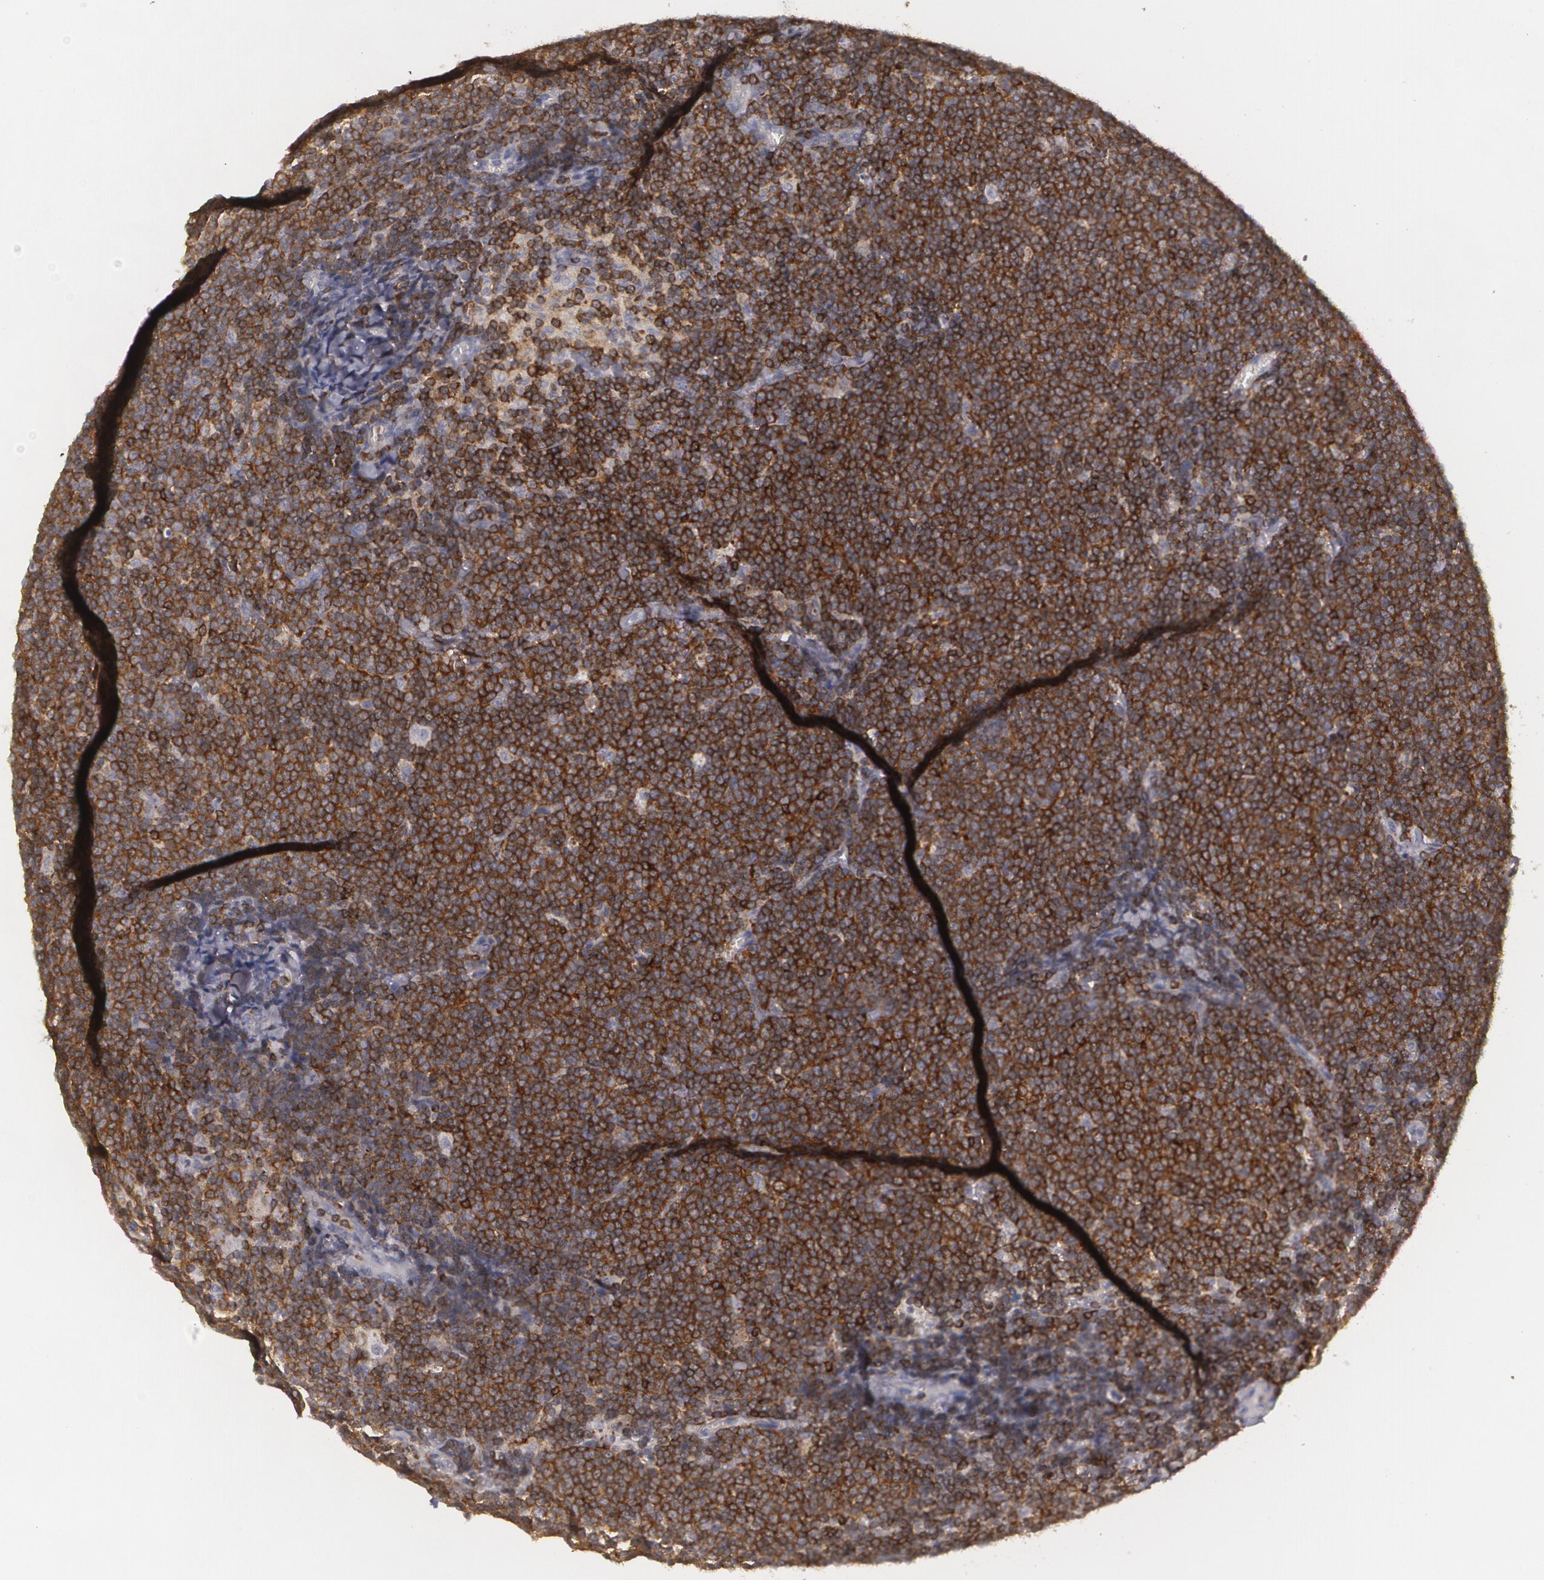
{"staining": {"intensity": "strong", "quantity": ">75%", "location": "cytoplasmic/membranous"}, "tissue": "lymphoma", "cell_type": "Tumor cells", "image_type": "cancer", "snomed": [{"axis": "morphology", "description": "Malignant lymphoma, non-Hodgkin's type, Low grade"}, {"axis": "topography", "description": "Lymph node"}], "caption": "Immunohistochemistry (IHC) image of neoplastic tissue: malignant lymphoma, non-Hodgkin's type (low-grade) stained using IHC shows high levels of strong protein expression localized specifically in the cytoplasmic/membranous of tumor cells, appearing as a cytoplasmic/membranous brown color.", "gene": "BIN1", "patient": {"sex": "male", "age": 65}}